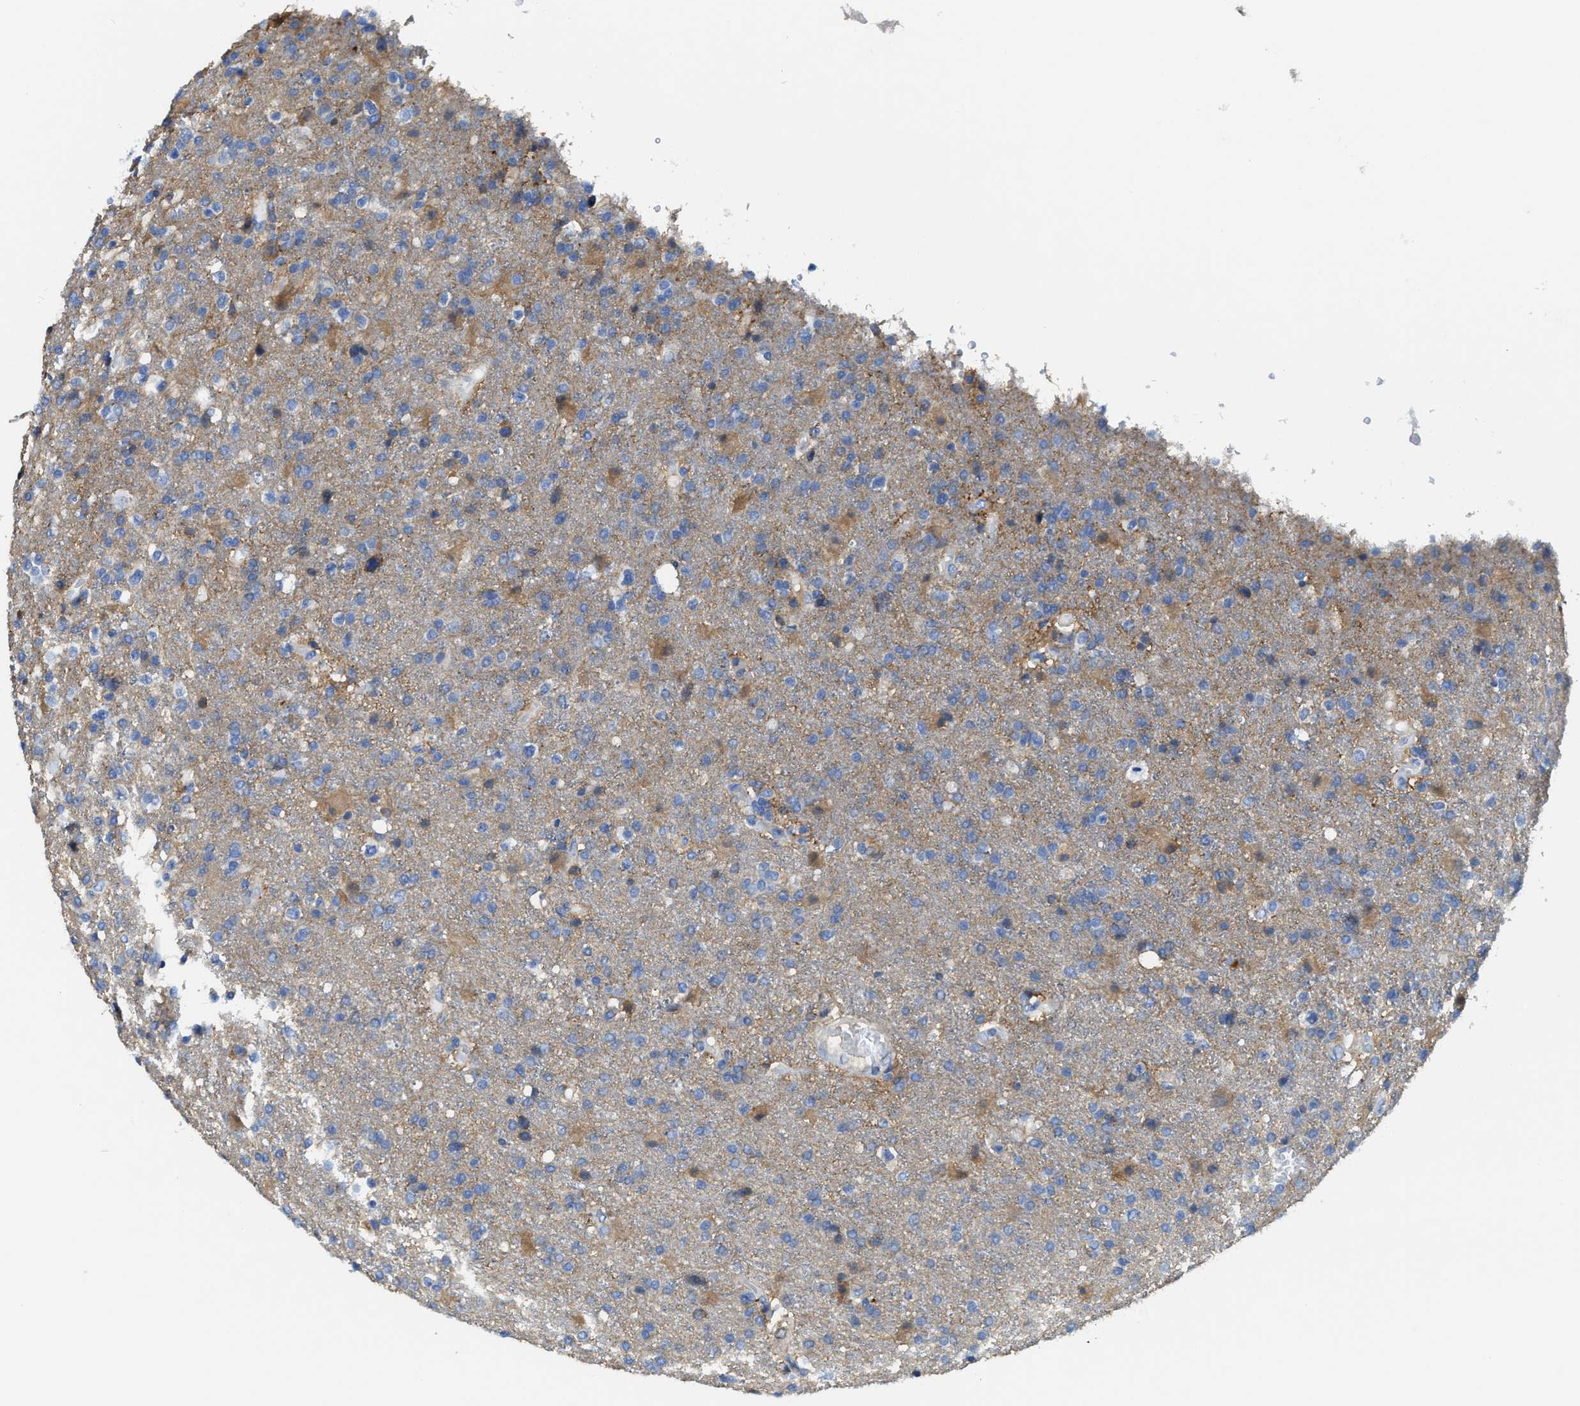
{"staining": {"intensity": "moderate", "quantity": "<25%", "location": "cytoplasmic/membranous"}, "tissue": "glioma", "cell_type": "Tumor cells", "image_type": "cancer", "snomed": [{"axis": "morphology", "description": "Glioma, malignant, High grade"}, {"axis": "topography", "description": "Brain"}], "caption": "Moderate cytoplasmic/membranous expression is present in approximately <25% of tumor cells in glioma.", "gene": "ASS1", "patient": {"sex": "male", "age": 72}}